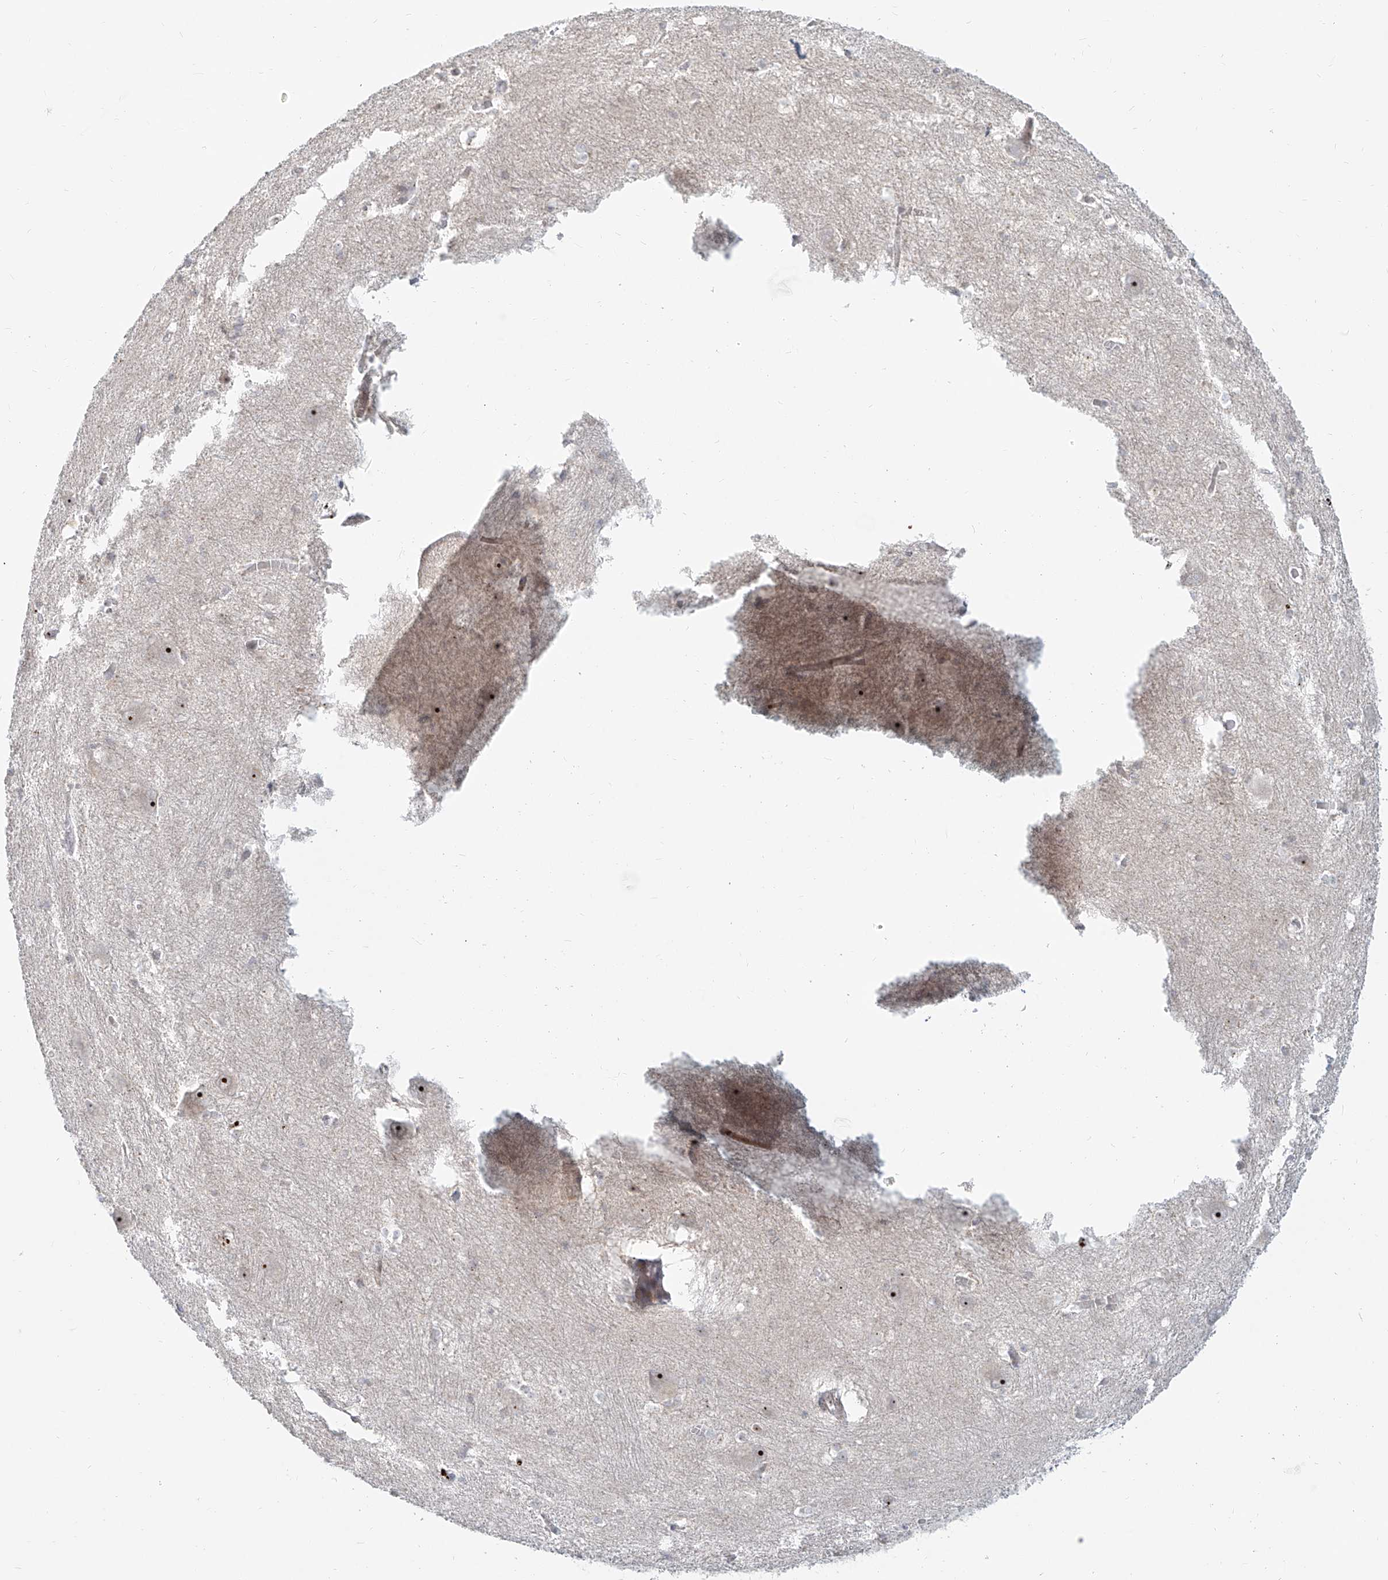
{"staining": {"intensity": "negative", "quantity": "none", "location": "none"}, "tissue": "caudate", "cell_type": "Glial cells", "image_type": "normal", "snomed": [{"axis": "morphology", "description": "Normal tissue, NOS"}, {"axis": "topography", "description": "Lateral ventricle wall"}], "caption": "High power microscopy photomicrograph of an immunohistochemistry (IHC) photomicrograph of normal caudate, revealing no significant positivity in glial cells.", "gene": "BYSL", "patient": {"sex": "male", "age": 37}}